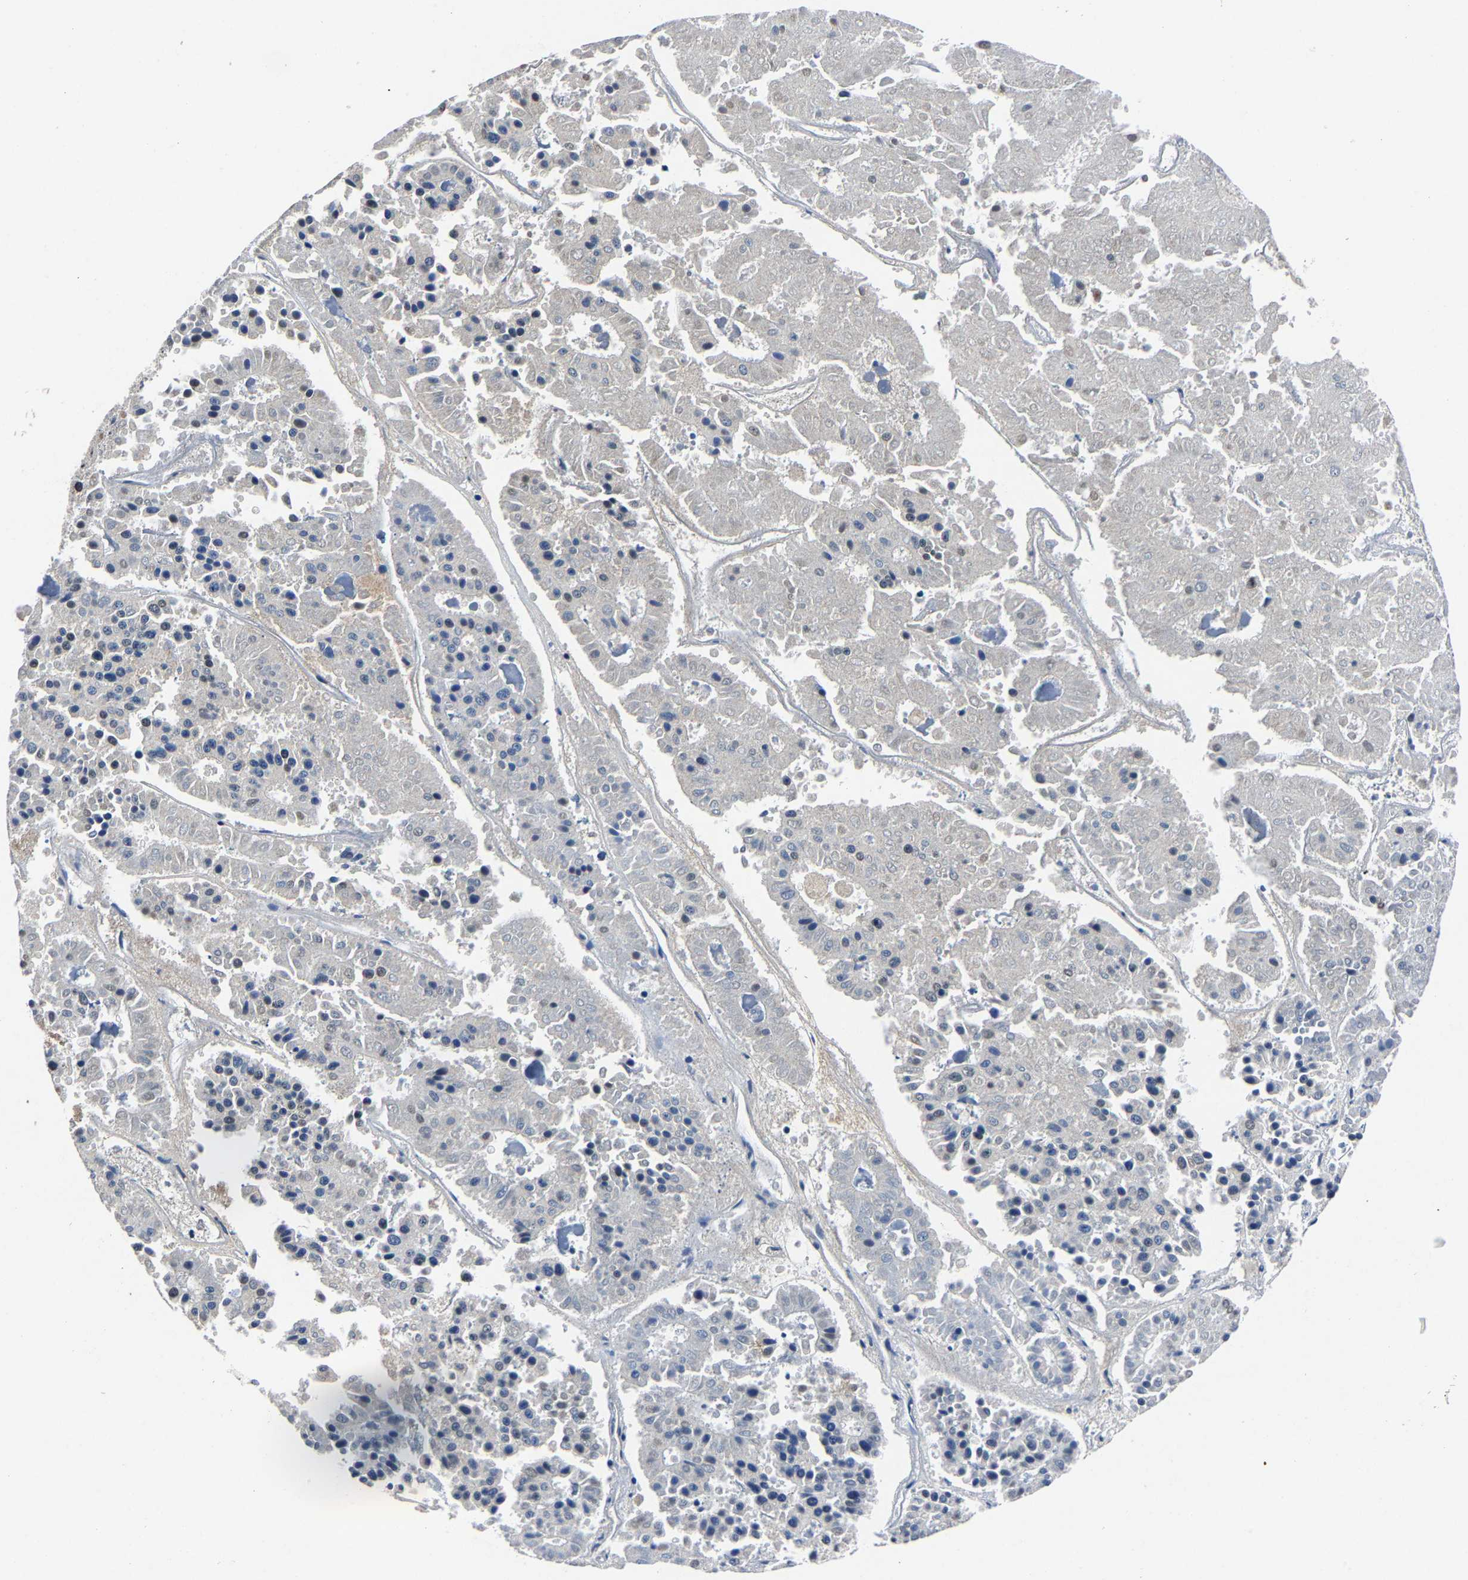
{"staining": {"intensity": "negative", "quantity": "none", "location": "none"}, "tissue": "pancreatic cancer", "cell_type": "Tumor cells", "image_type": "cancer", "snomed": [{"axis": "morphology", "description": "Adenocarcinoma, NOS"}, {"axis": "topography", "description": "Pancreas"}], "caption": "This micrograph is of adenocarcinoma (pancreatic) stained with immunohistochemistry (IHC) to label a protein in brown with the nuclei are counter-stained blue. There is no staining in tumor cells. Brightfield microscopy of immunohistochemistry stained with DAB (3,3'-diaminobenzidine) (brown) and hematoxylin (blue), captured at high magnification.", "gene": "RBM45", "patient": {"sex": "male", "age": 50}}